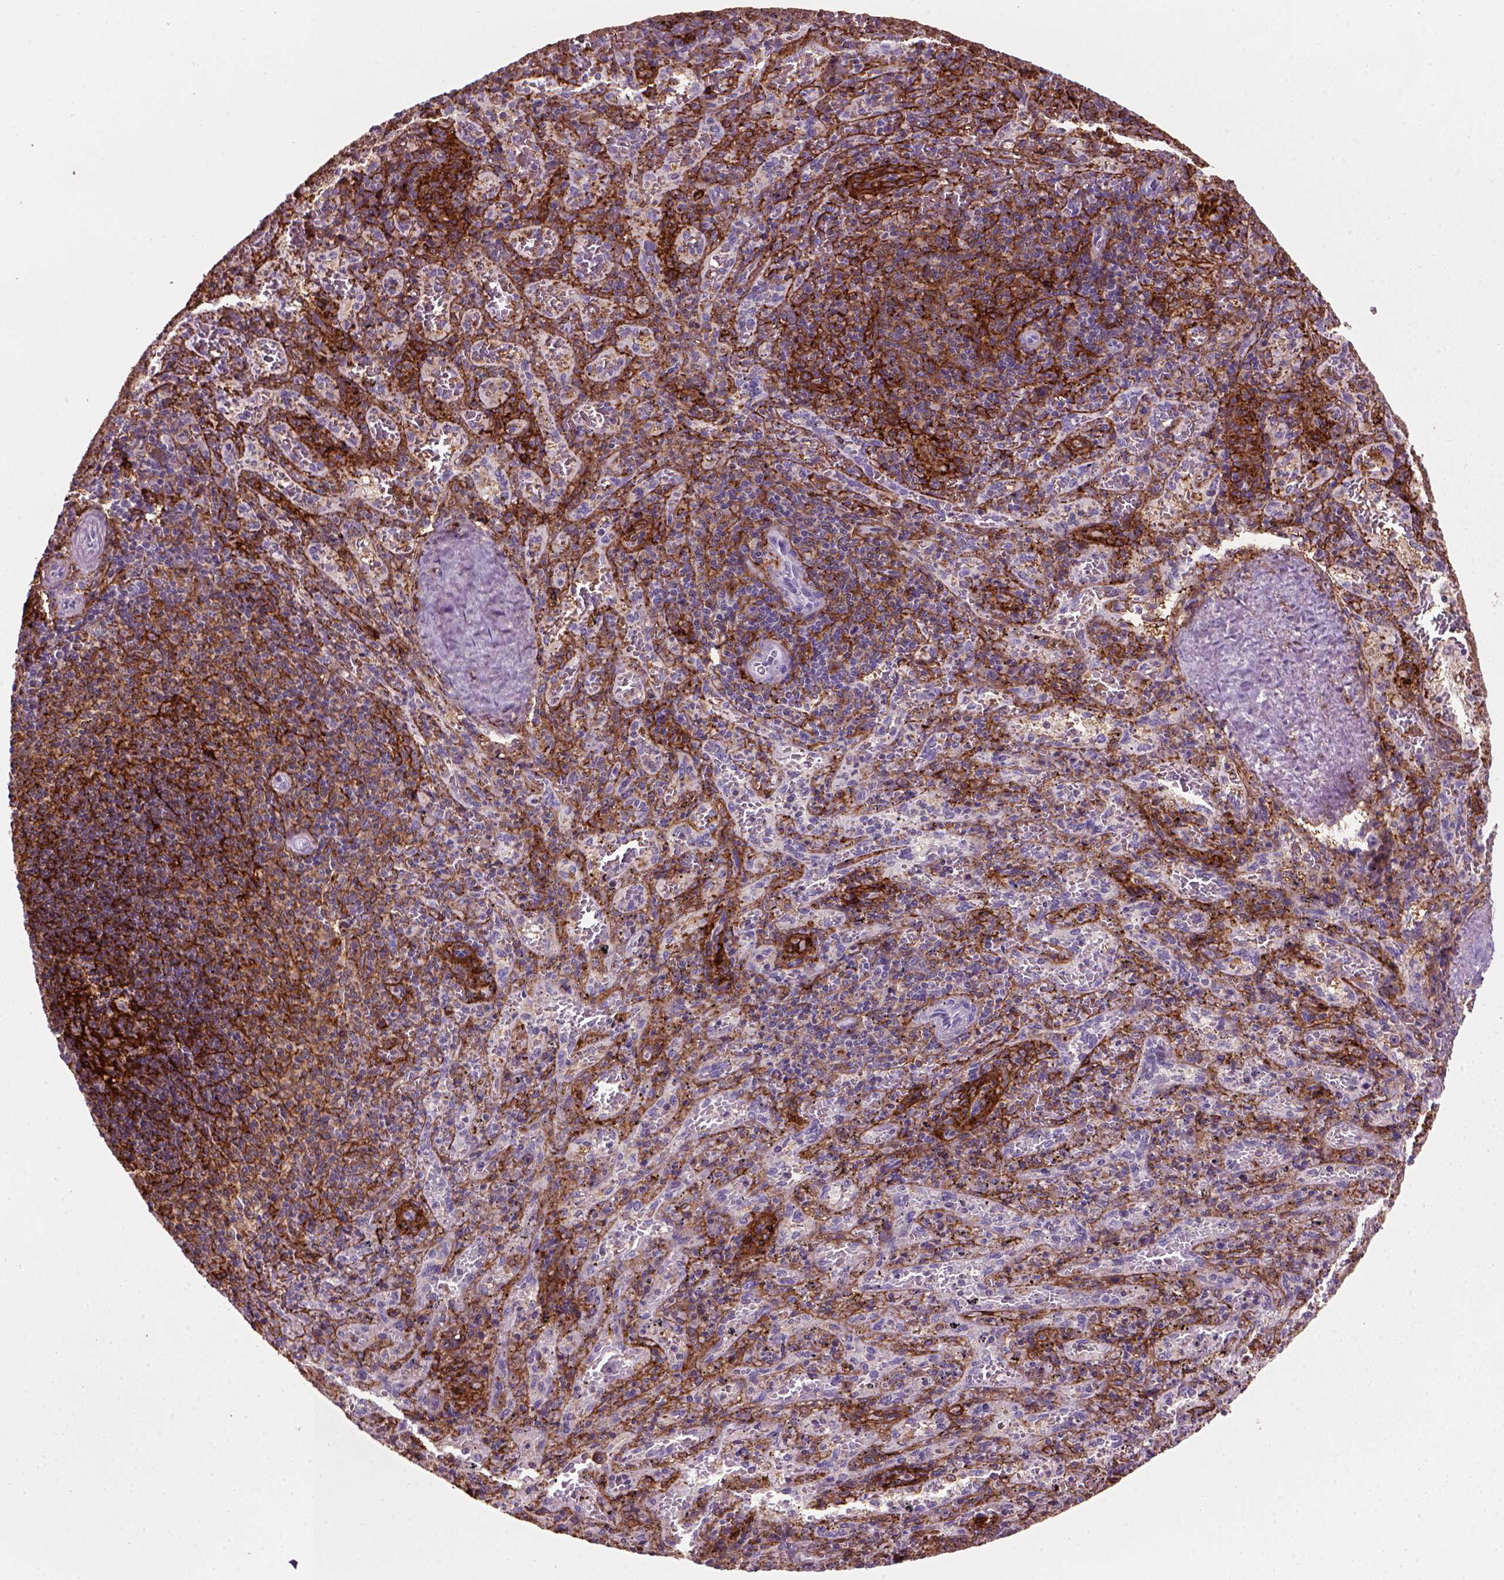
{"staining": {"intensity": "strong", "quantity": "<25%", "location": "cytoplasmic/membranous"}, "tissue": "spleen", "cell_type": "Cells in red pulp", "image_type": "normal", "snomed": [{"axis": "morphology", "description": "Normal tissue, NOS"}, {"axis": "topography", "description": "Spleen"}], "caption": "Normal spleen reveals strong cytoplasmic/membranous positivity in approximately <25% of cells in red pulp The protein is stained brown, and the nuclei are stained in blue (DAB IHC with brightfield microscopy, high magnification)..", "gene": "MARCKS", "patient": {"sex": "male", "age": 57}}